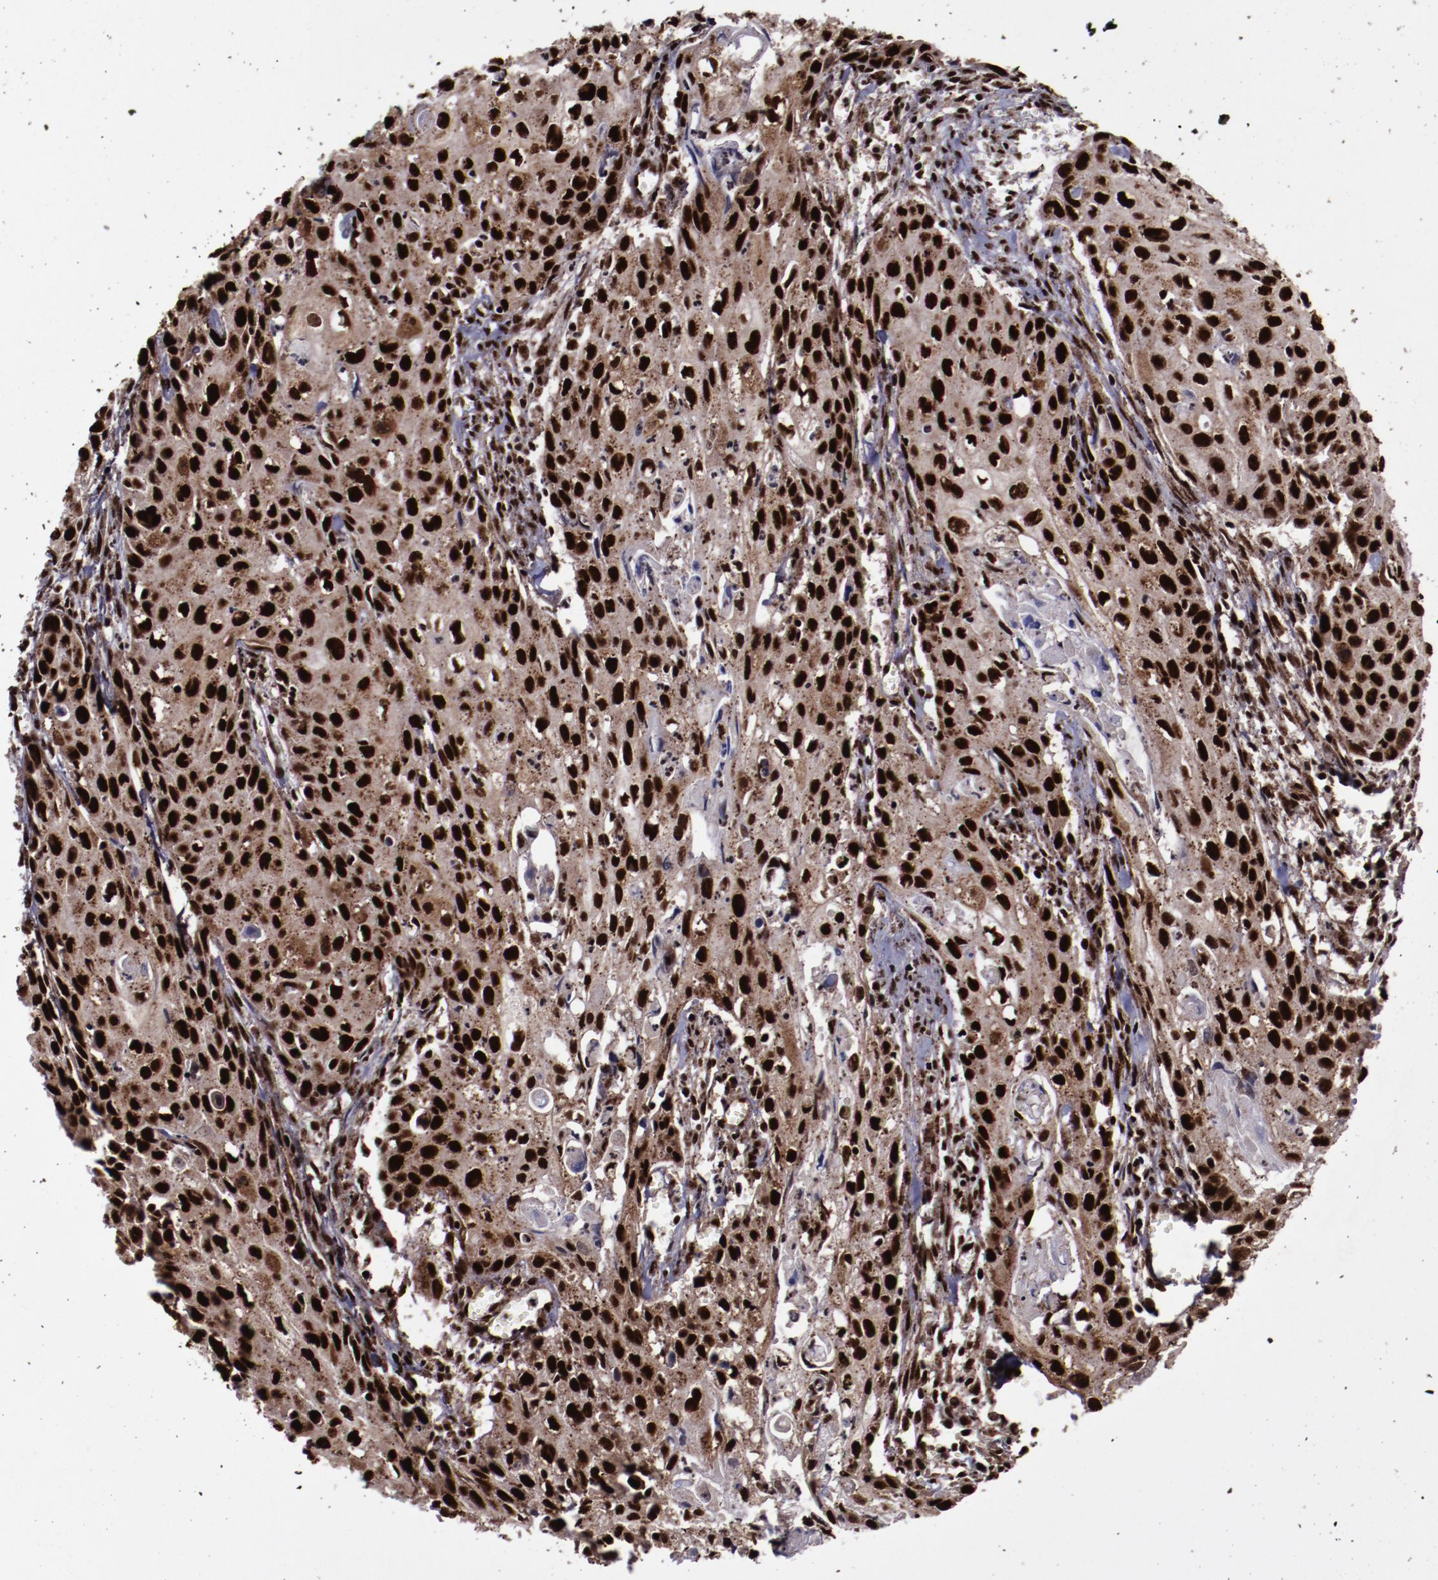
{"staining": {"intensity": "strong", "quantity": ">75%", "location": "cytoplasmic/membranous,nuclear"}, "tissue": "urothelial cancer", "cell_type": "Tumor cells", "image_type": "cancer", "snomed": [{"axis": "morphology", "description": "Urothelial carcinoma, High grade"}, {"axis": "topography", "description": "Urinary bladder"}], "caption": "Tumor cells exhibit high levels of strong cytoplasmic/membranous and nuclear expression in about >75% of cells in human high-grade urothelial carcinoma.", "gene": "SNW1", "patient": {"sex": "male", "age": 54}}